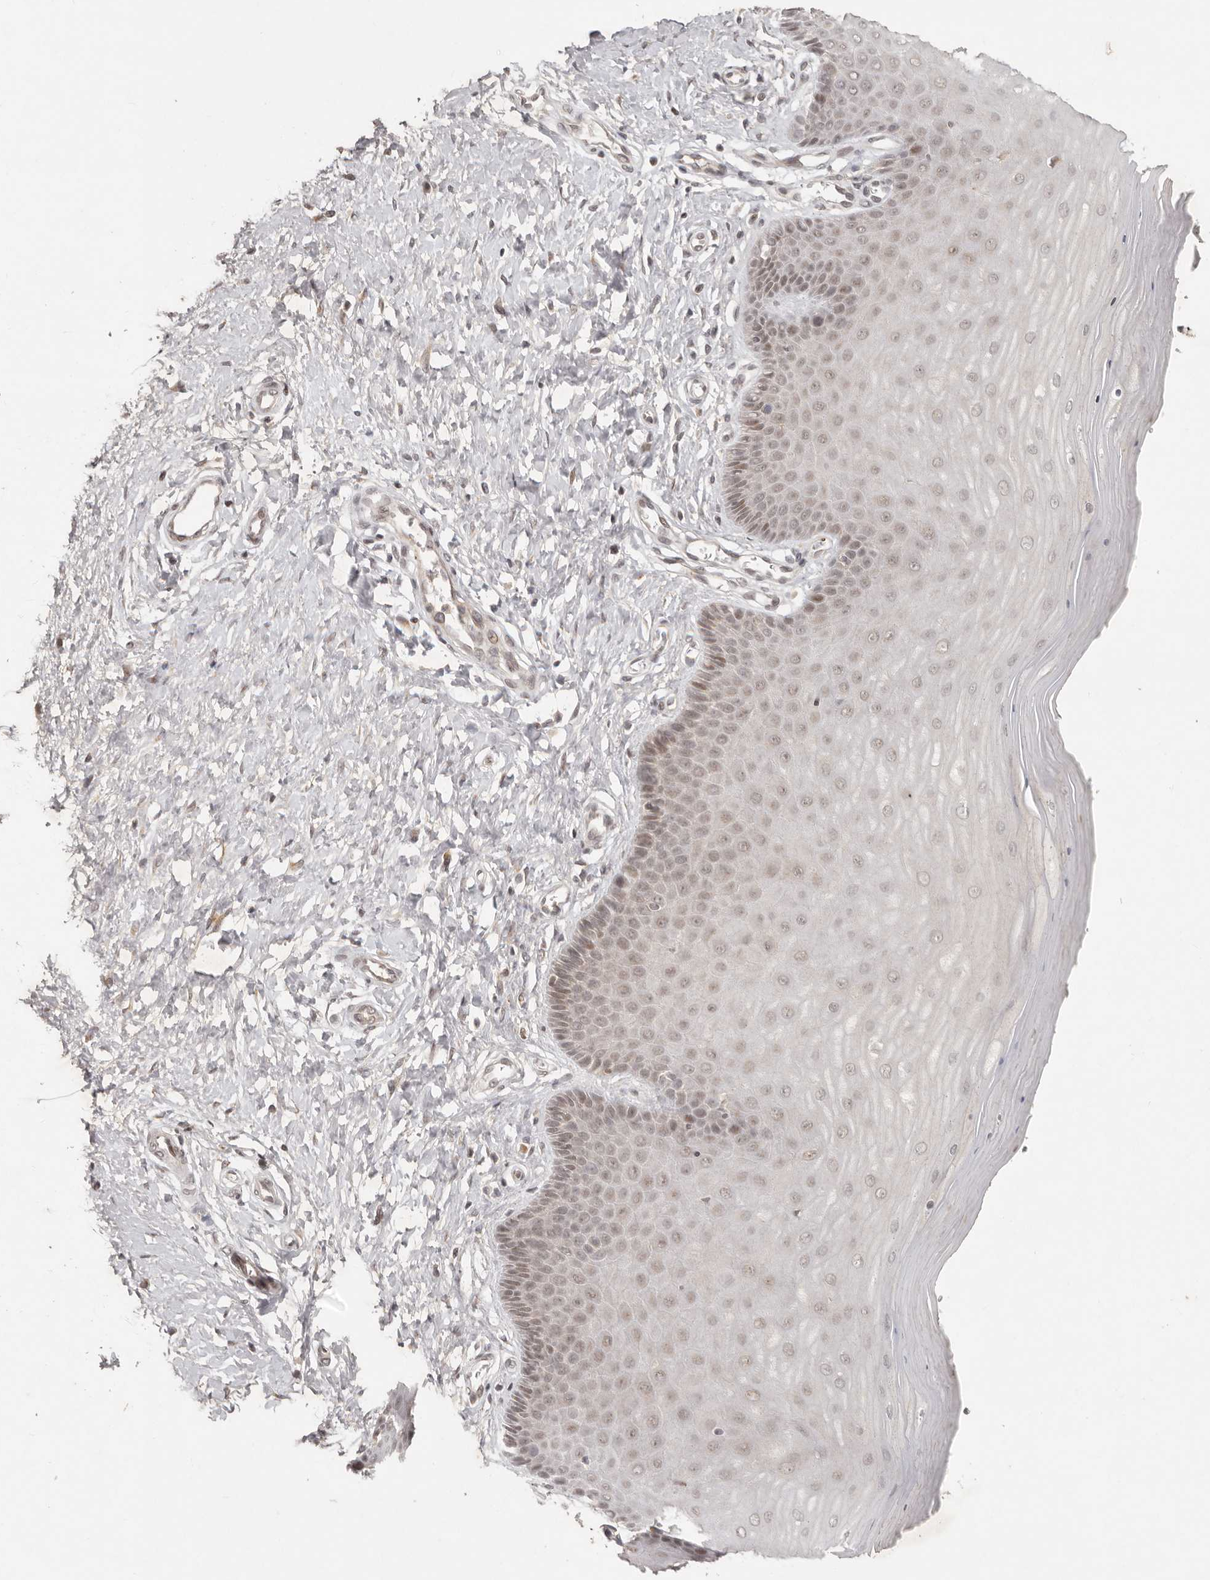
{"staining": {"intensity": "weak", "quantity": "25%-75%", "location": "cytoplasmic/membranous,nuclear"}, "tissue": "cervix", "cell_type": "Glandular cells", "image_type": "normal", "snomed": [{"axis": "morphology", "description": "Normal tissue, NOS"}, {"axis": "topography", "description": "Cervix"}], "caption": "Immunohistochemical staining of benign cervix demonstrates low levels of weak cytoplasmic/membranous,nuclear expression in approximately 25%-75% of glandular cells.", "gene": "LRRC75A", "patient": {"sex": "female", "age": 55}}